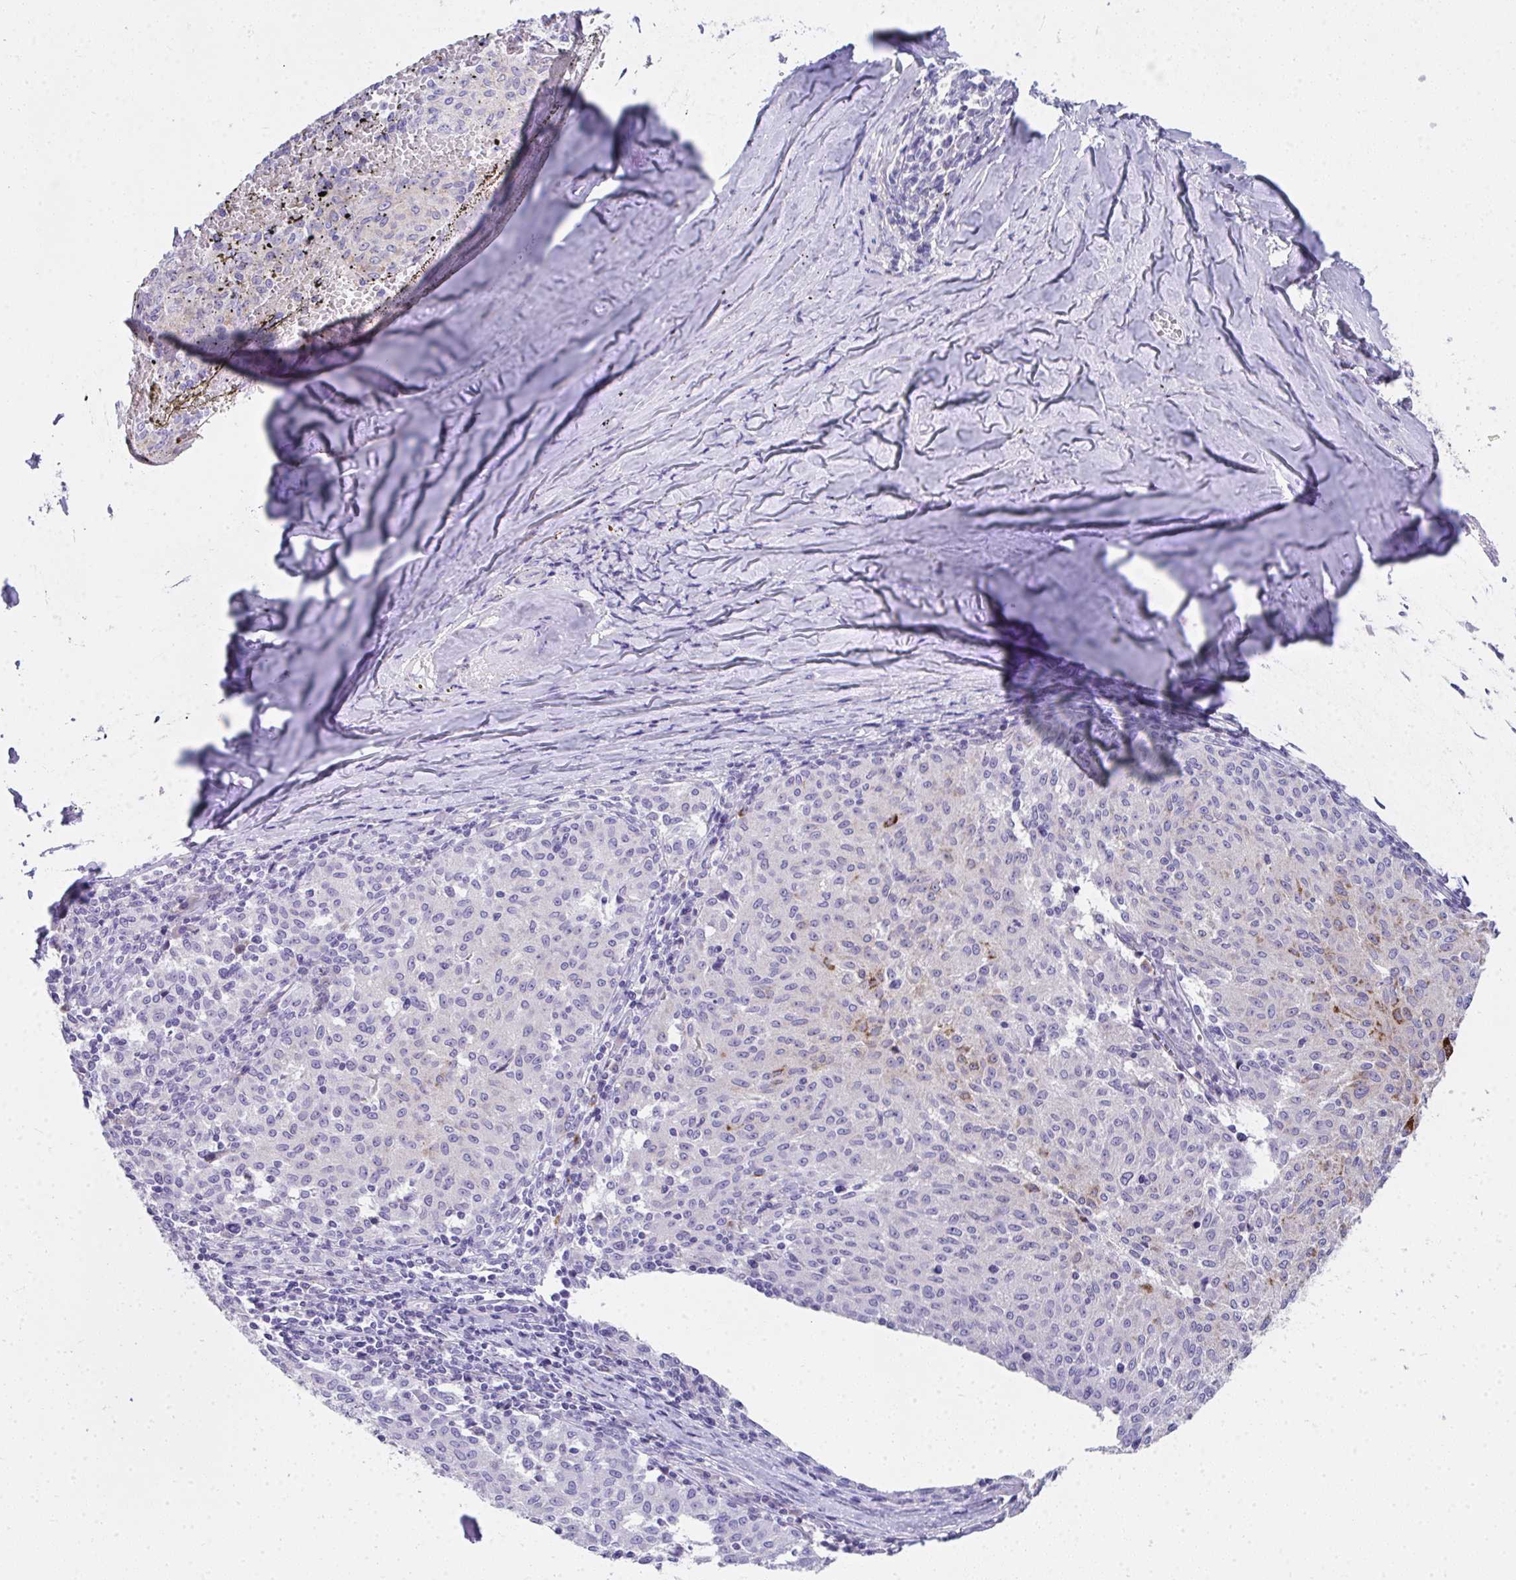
{"staining": {"intensity": "negative", "quantity": "none", "location": "none"}, "tissue": "melanoma", "cell_type": "Tumor cells", "image_type": "cancer", "snomed": [{"axis": "morphology", "description": "Malignant melanoma, NOS"}, {"axis": "topography", "description": "Skin"}], "caption": "Tumor cells show no significant staining in melanoma.", "gene": "COA5", "patient": {"sex": "female", "age": 72}}